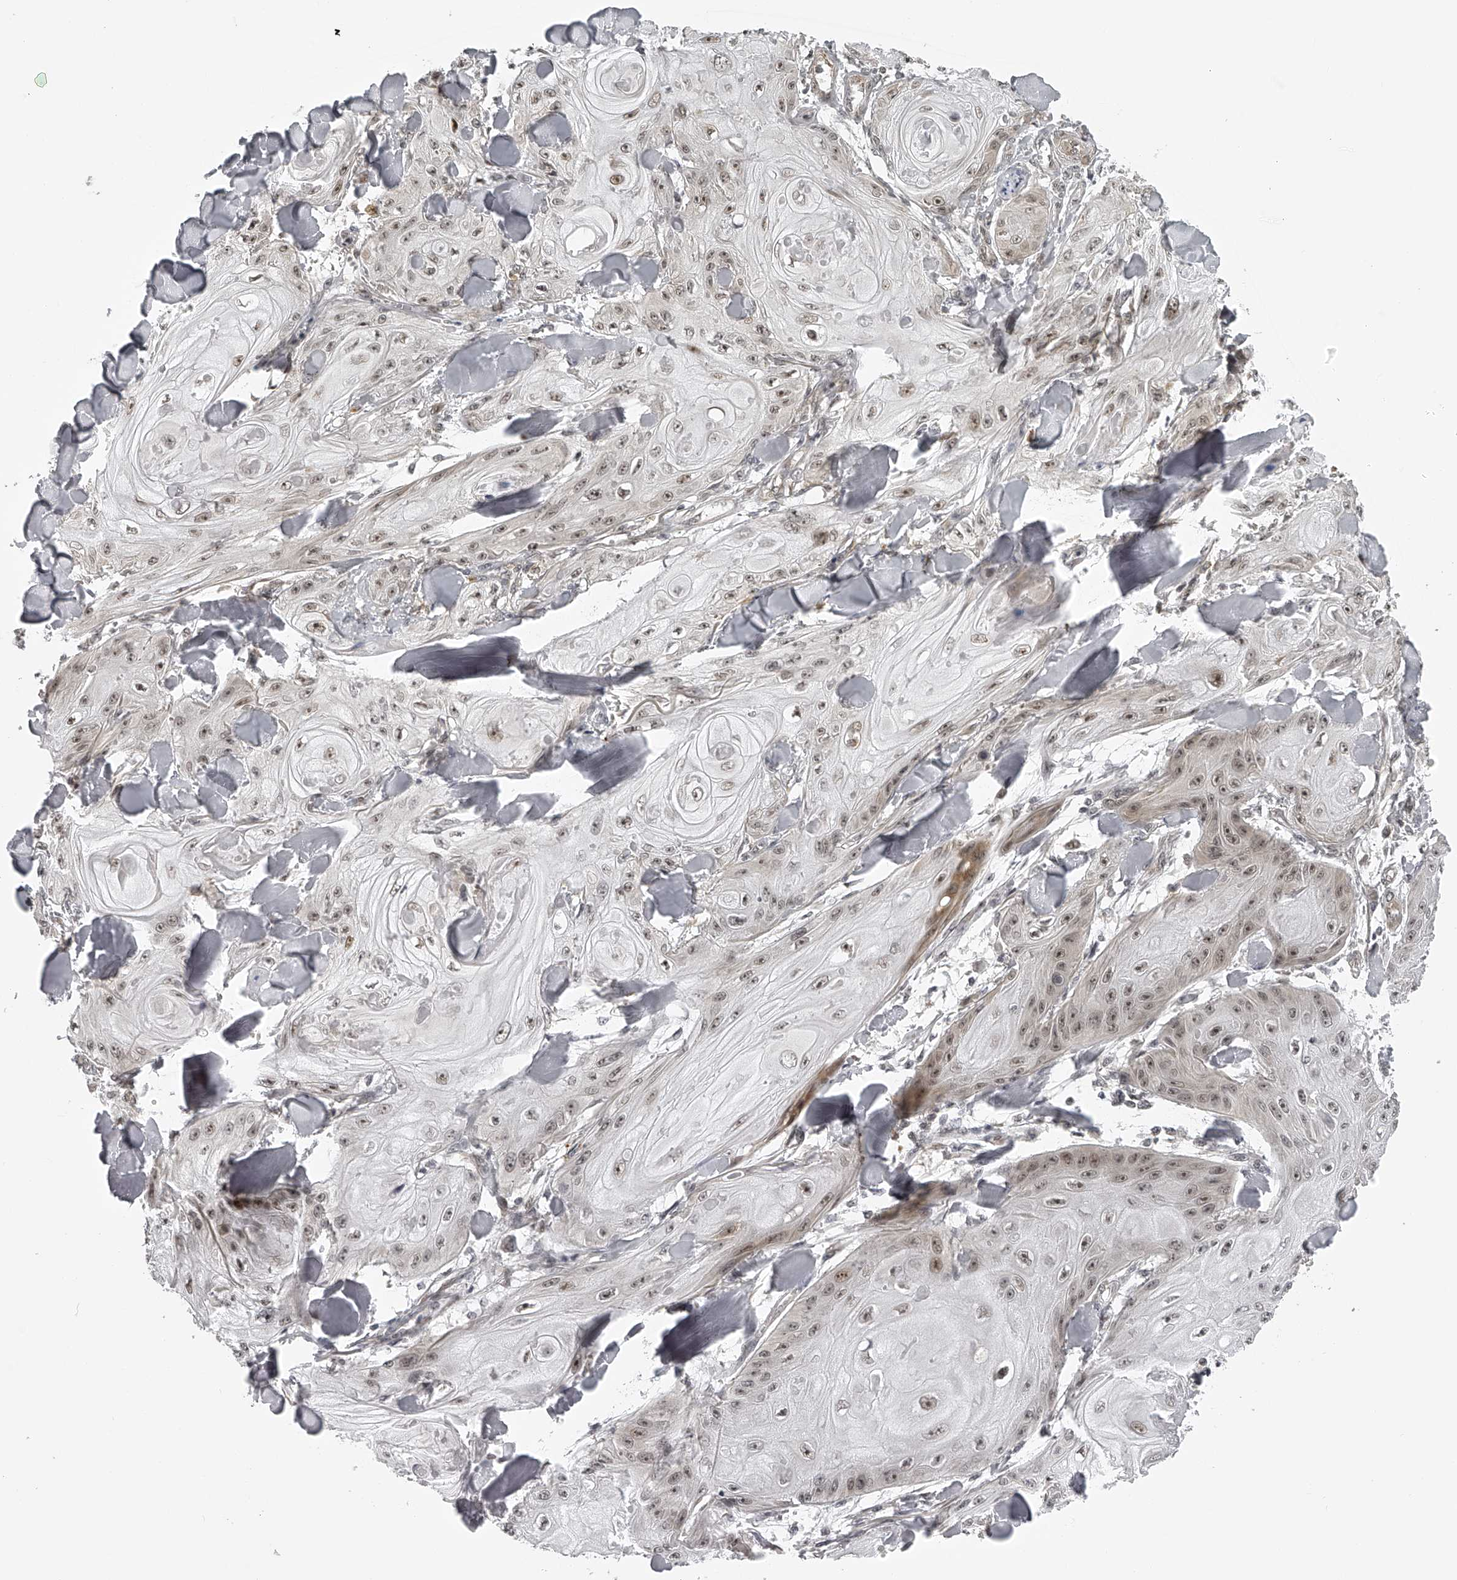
{"staining": {"intensity": "weak", "quantity": ">75%", "location": "nuclear"}, "tissue": "skin cancer", "cell_type": "Tumor cells", "image_type": "cancer", "snomed": [{"axis": "morphology", "description": "Squamous cell carcinoma, NOS"}, {"axis": "topography", "description": "Skin"}], "caption": "A brown stain highlights weak nuclear staining of a protein in human skin squamous cell carcinoma tumor cells.", "gene": "ODF2L", "patient": {"sex": "male", "age": 74}}